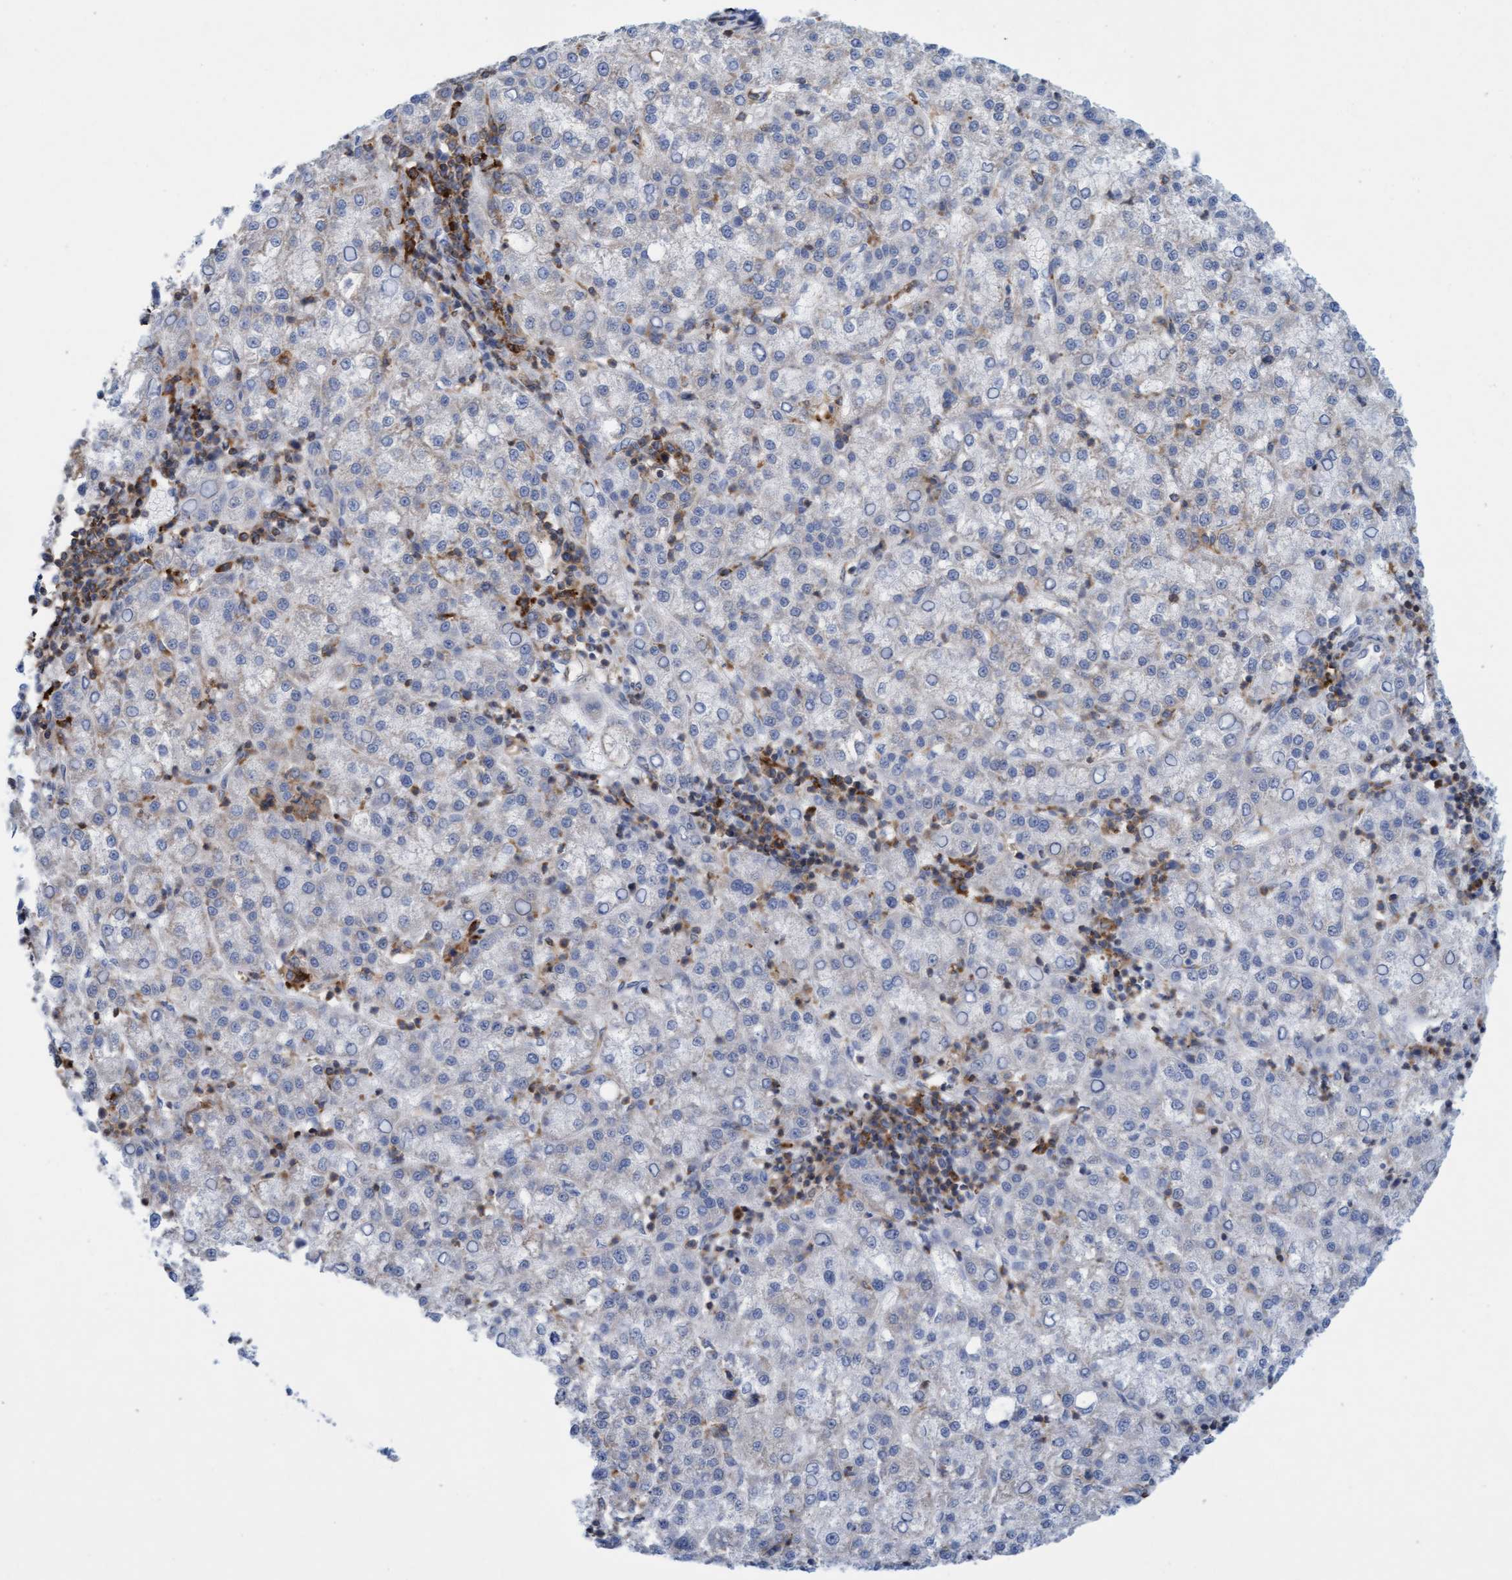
{"staining": {"intensity": "negative", "quantity": "none", "location": "none"}, "tissue": "liver cancer", "cell_type": "Tumor cells", "image_type": "cancer", "snomed": [{"axis": "morphology", "description": "Carcinoma, Hepatocellular, NOS"}, {"axis": "topography", "description": "Liver"}], "caption": "A photomicrograph of liver cancer (hepatocellular carcinoma) stained for a protein demonstrates no brown staining in tumor cells.", "gene": "FNBP1", "patient": {"sex": "female", "age": 58}}